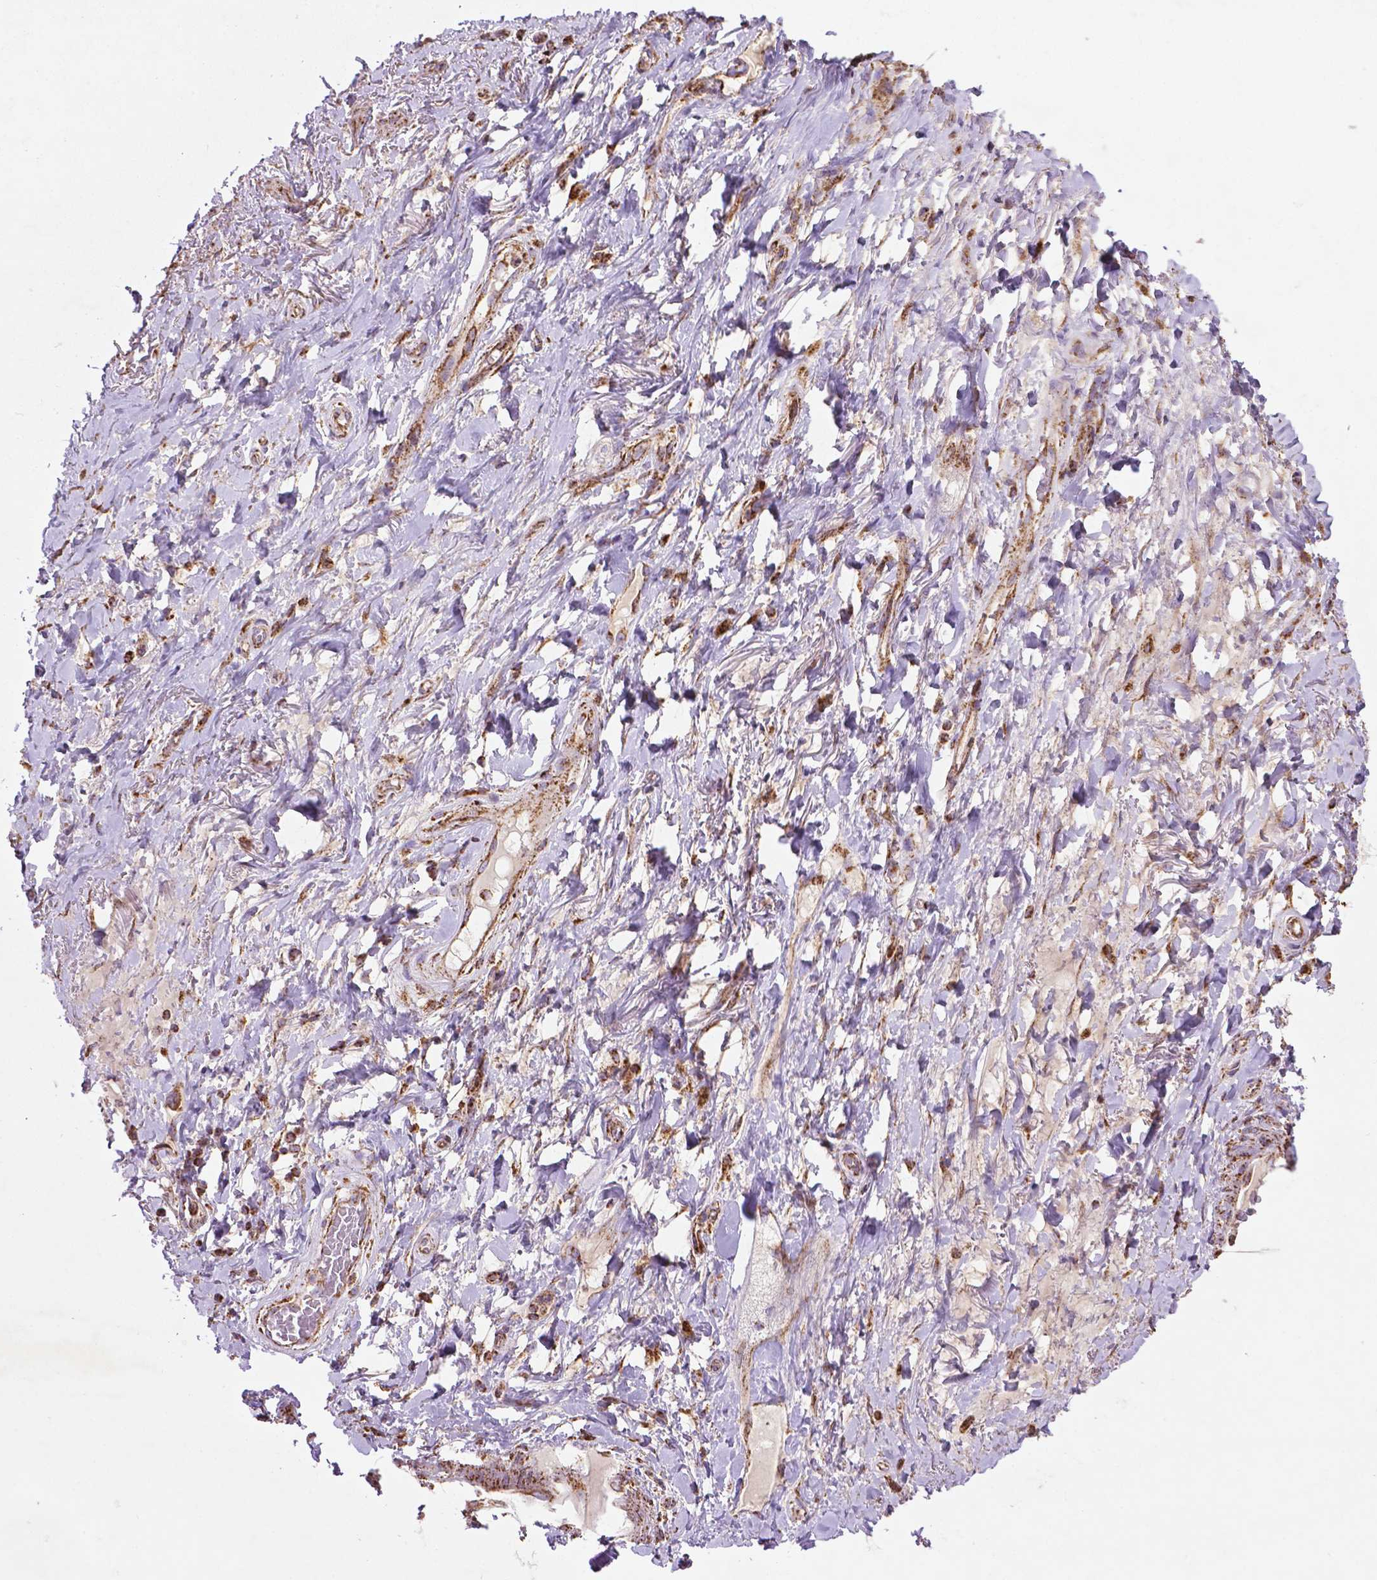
{"staining": {"intensity": "strong", "quantity": ">75%", "location": "cytoplasmic/membranous,nuclear"}, "tissue": "adipose tissue", "cell_type": "Adipocytes", "image_type": "normal", "snomed": [{"axis": "morphology", "description": "Normal tissue, NOS"}, {"axis": "topography", "description": "Anal"}, {"axis": "topography", "description": "Peripheral nerve tissue"}], "caption": "This is a photomicrograph of IHC staining of normal adipose tissue, which shows strong expression in the cytoplasmic/membranous,nuclear of adipocytes.", "gene": "ILVBL", "patient": {"sex": "male", "age": 53}}